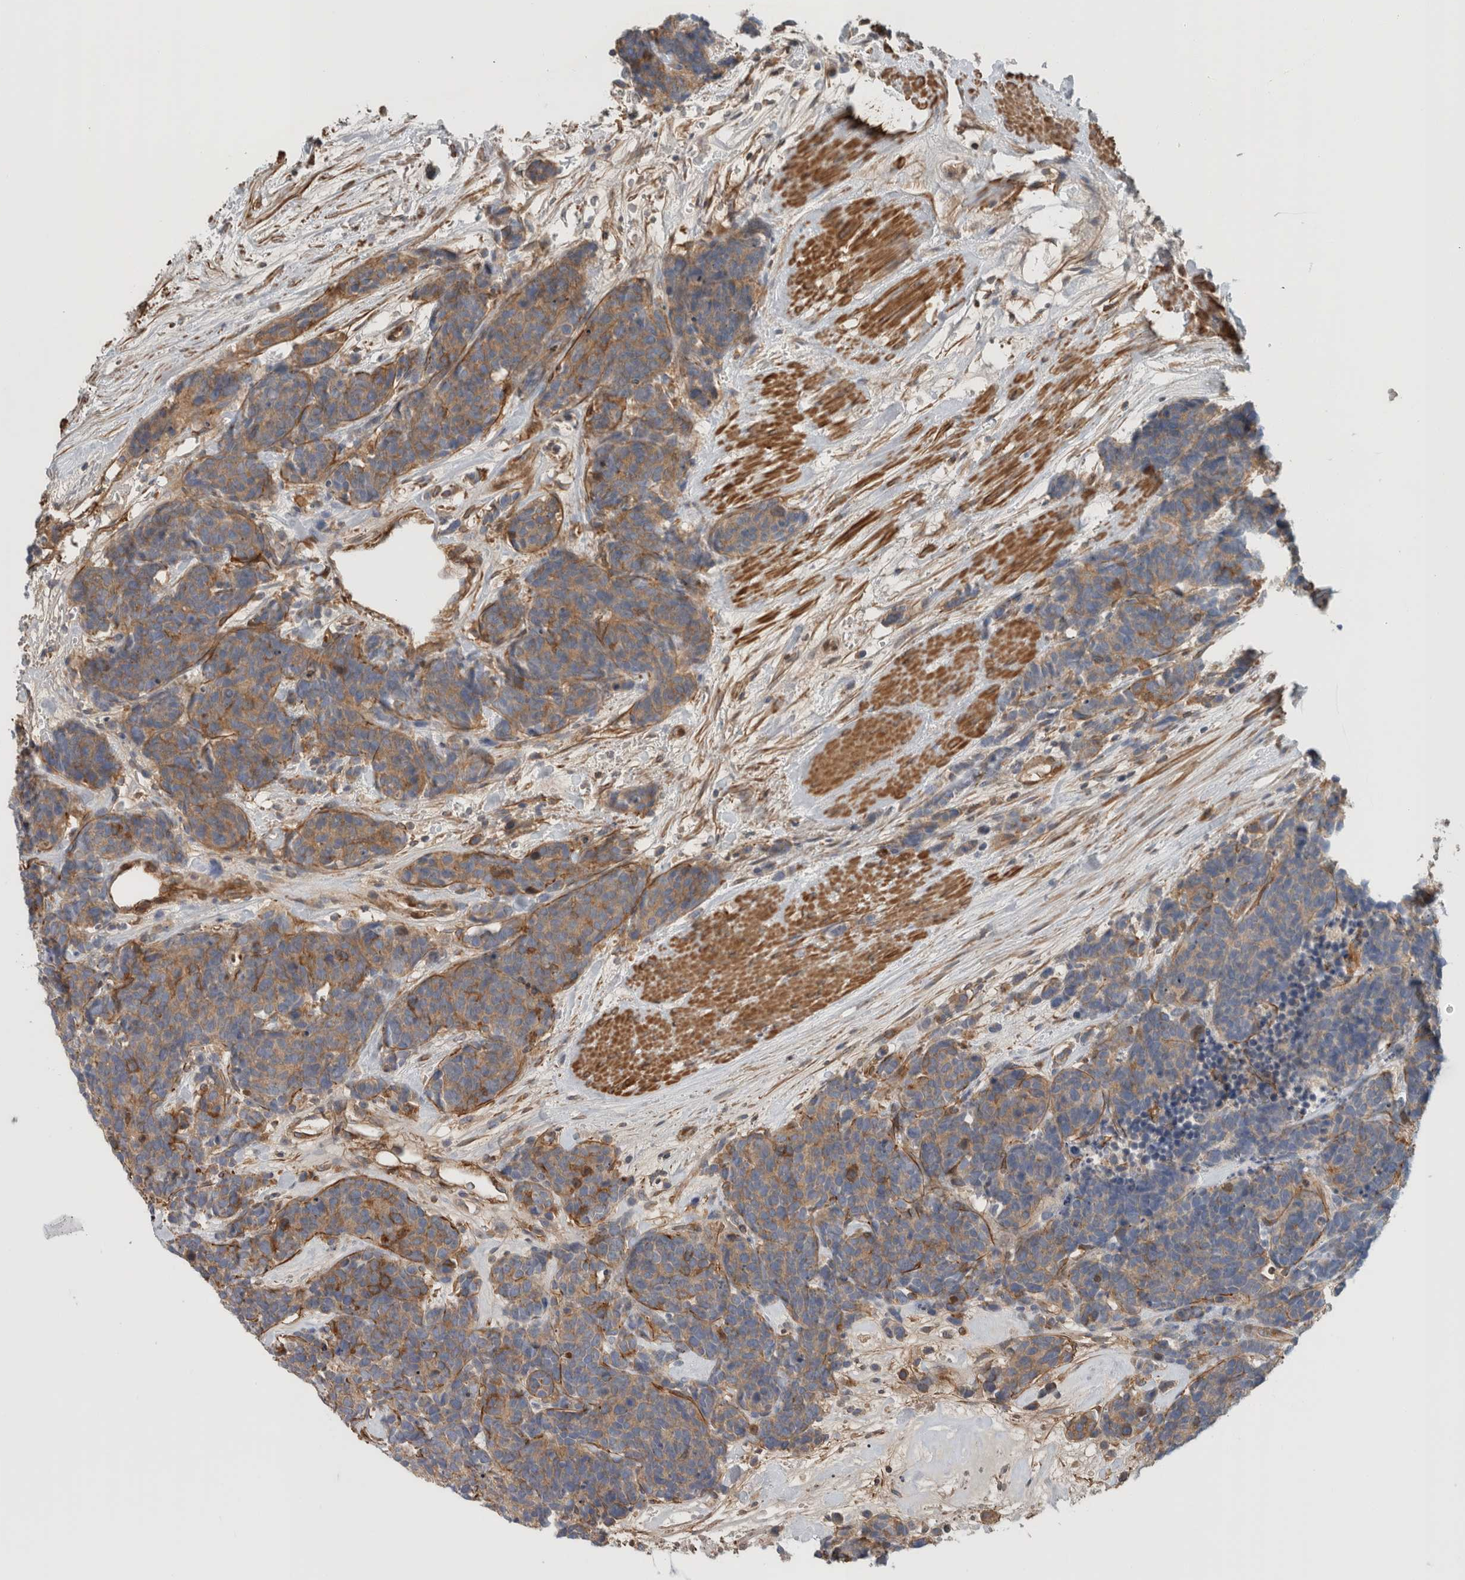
{"staining": {"intensity": "moderate", "quantity": "25%-75%", "location": "cytoplasmic/membranous"}, "tissue": "carcinoid", "cell_type": "Tumor cells", "image_type": "cancer", "snomed": [{"axis": "morphology", "description": "Carcinoma, NOS"}, {"axis": "morphology", "description": "Carcinoid, malignant, NOS"}, {"axis": "topography", "description": "Urinary bladder"}], "caption": "There is medium levels of moderate cytoplasmic/membranous expression in tumor cells of carcinoid, as demonstrated by immunohistochemical staining (brown color).", "gene": "CFI", "patient": {"sex": "male", "age": 57}}